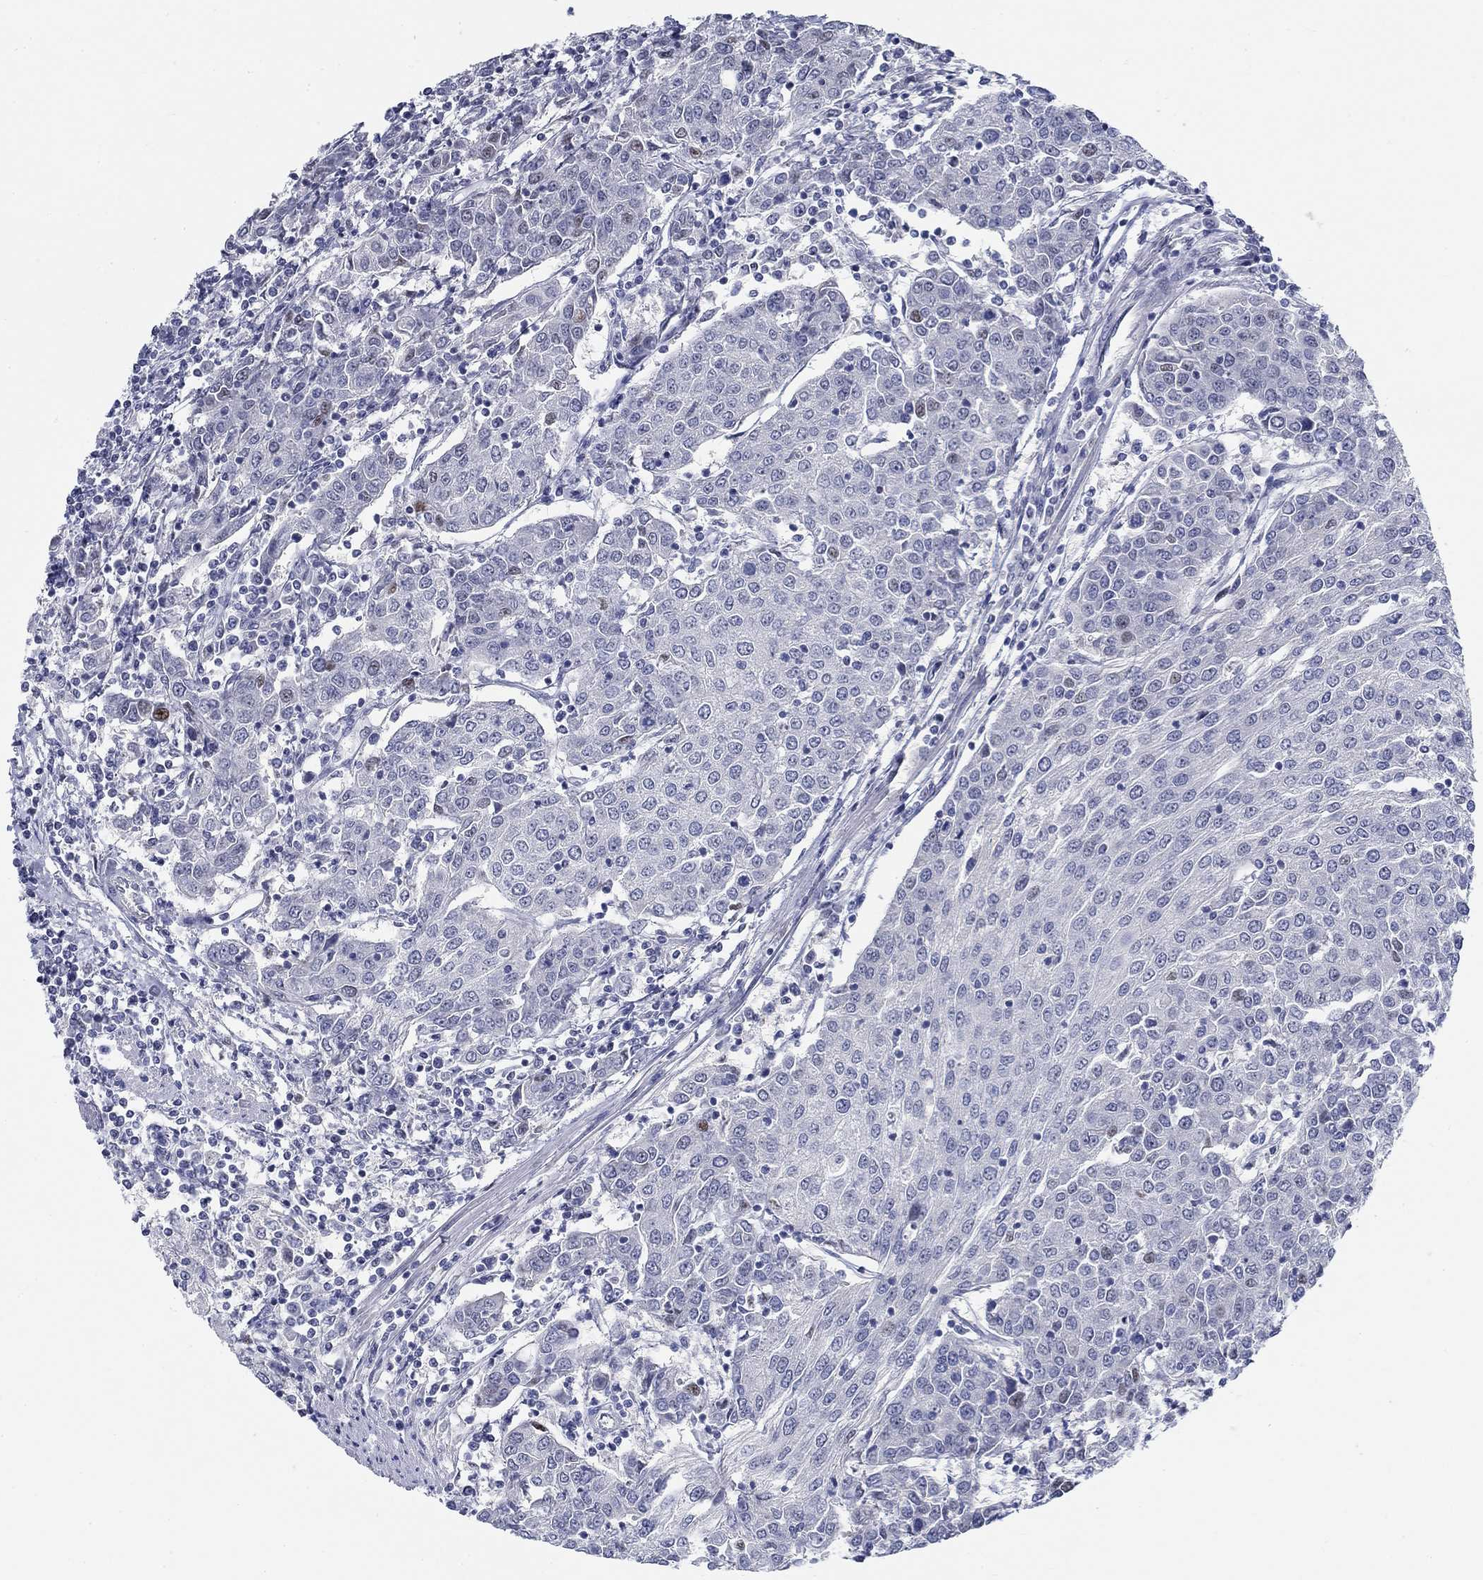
{"staining": {"intensity": "moderate", "quantity": "<25%", "location": "nuclear"}, "tissue": "urothelial cancer", "cell_type": "Tumor cells", "image_type": "cancer", "snomed": [{"axis": "morphology", "description": "Urothelial carcinoma, High grade"}, {"axis": "topography", "description": "Urinary bladder"}], "caption": "Moderate nuclear protein staining is seen in approximately <25% of tumor cells in urothelial carcinoma (high-grade). (IHC, brightfield microscopy, high magnification).", "gene": "SMIM18", "patient": {"sex": "female", "age": 85}}